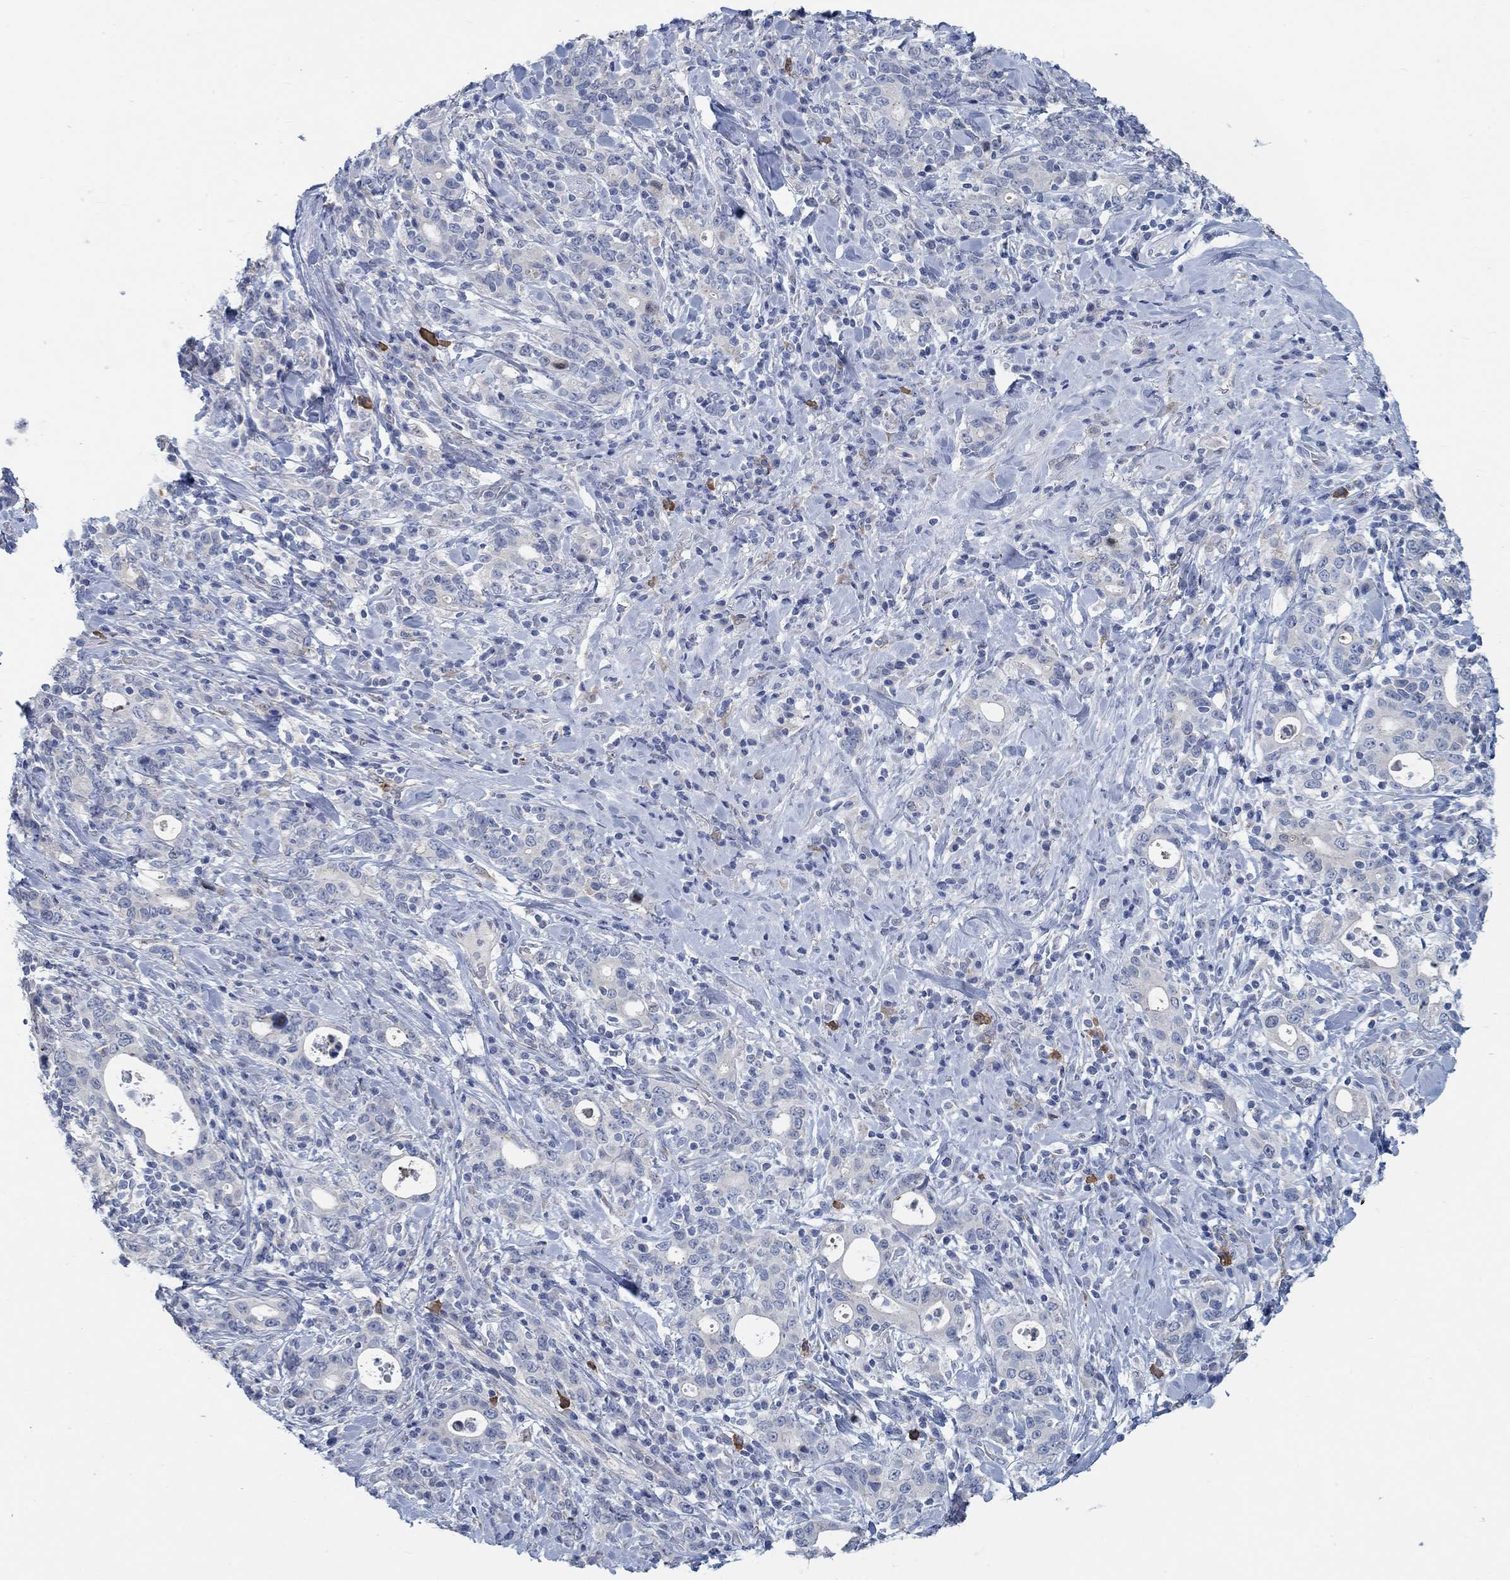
{"staining": {"intensity": "negative", "quantity": "none", "location": "none"}, "tissue": "stomach cancer", "cell_type": "Tumor cells", "image_type": "cancer", "snomed": [{"axis": "morphology", "description": "Adenocarcinoma, NOS"}, {"axis": "topography", "description": "Stomach"}], "caption": "DAB (3,3'-diaminobenzidine) immunohistochemical staining of stomach cancer (adenocarcinoma) shows no significant expression in tumor cells.", "gene": "TEKT4", "patient": {"sex": "male", "age": 79}}